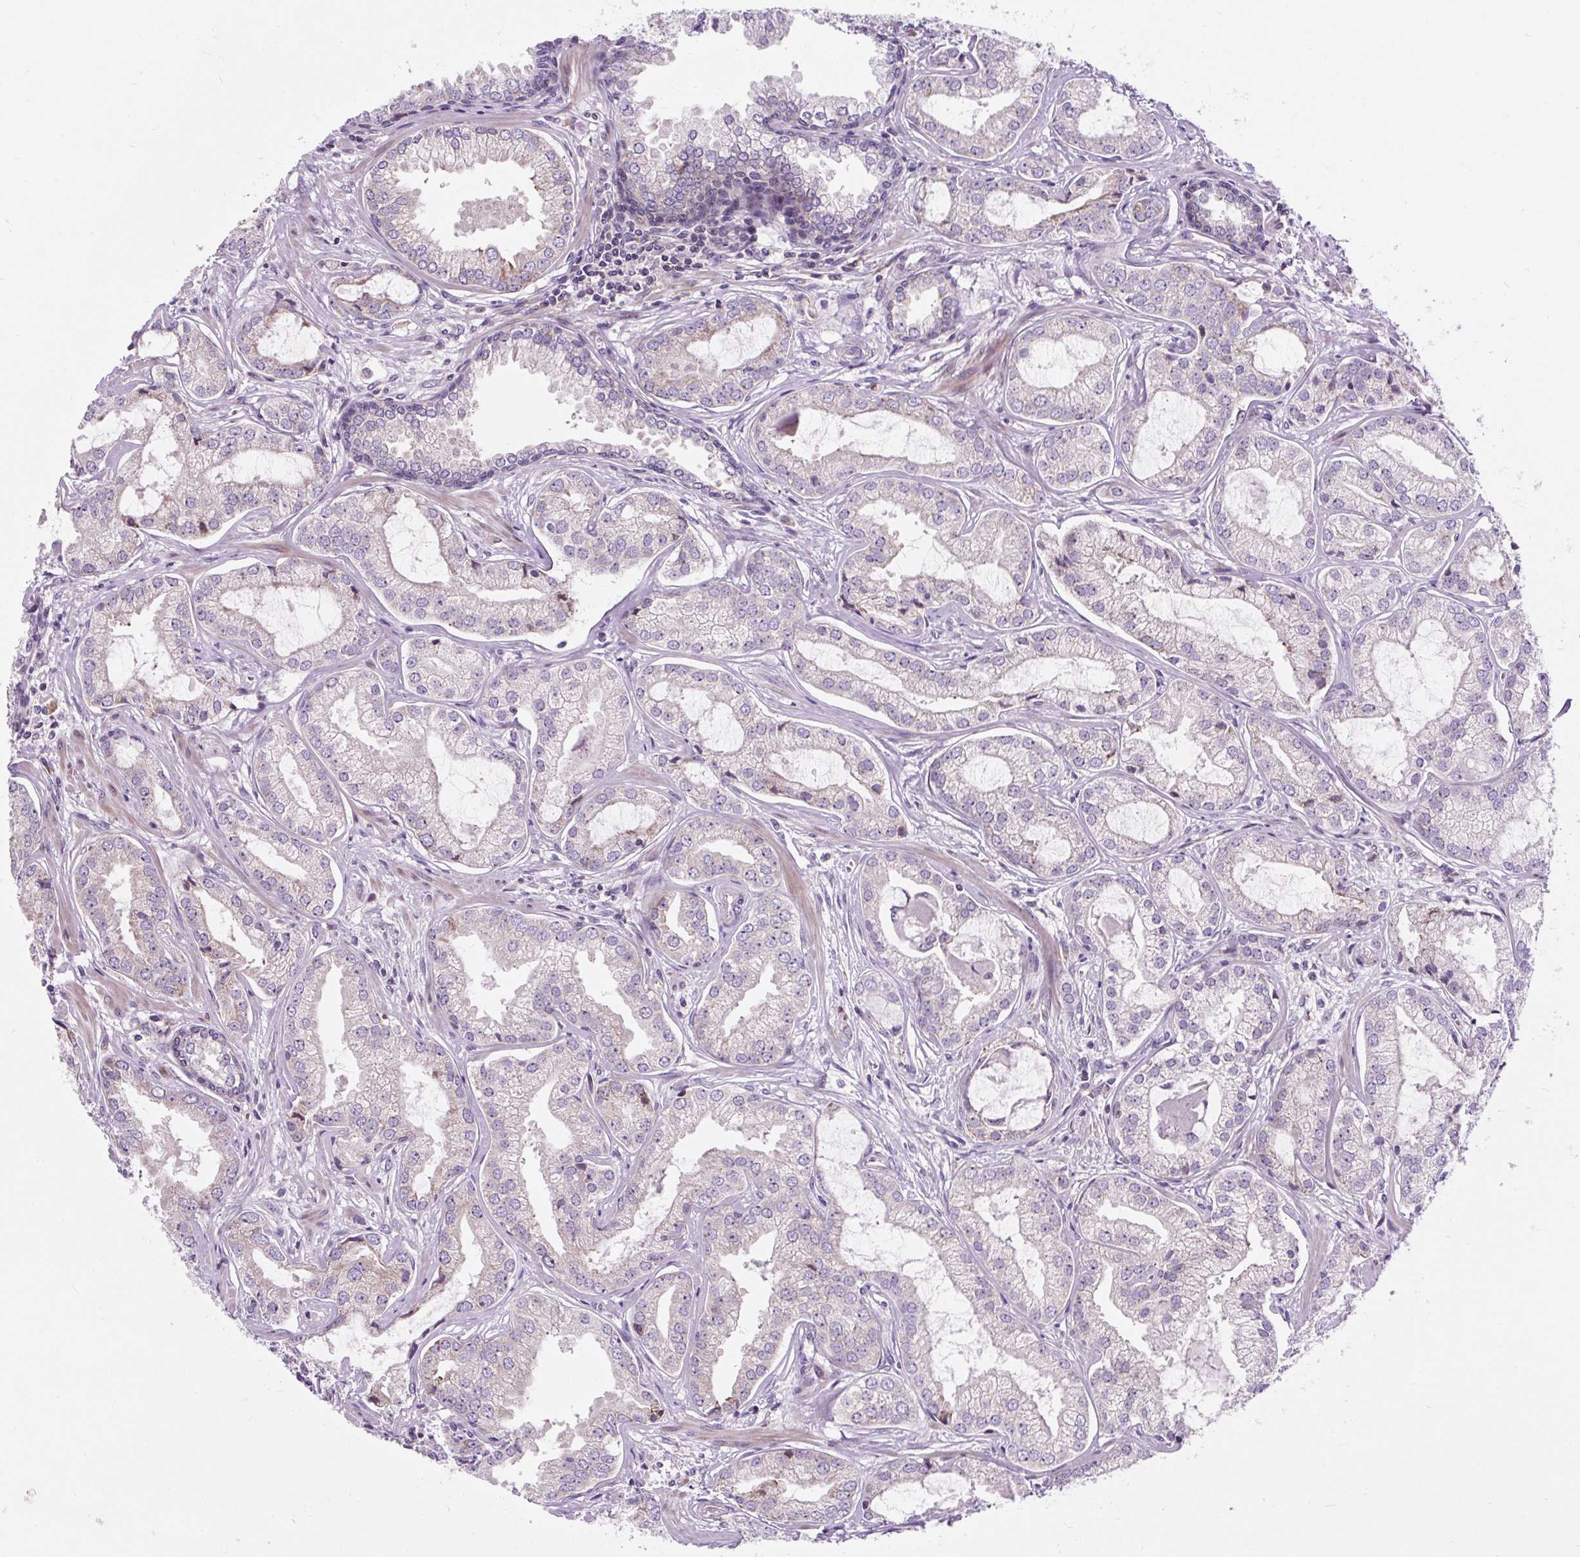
{"staining": {"intensity": "weak", "quantity": "<25%", "location": "cytoplasmic/membranous"}, "tissue": "prostate cancer", "cell_type": "Tumor cells", "image_type": "cancer", "snomed": [{"axis": "morphology", "description": "Adenocarcinoma, Medium grade"}, {"axis": "topography", "description": "Prostate"}], "caption": "There is no significant expression in tumor cells of prostate cancer.", "gene": "CISD3", "patient": {"sex": "male", "age": 57}}